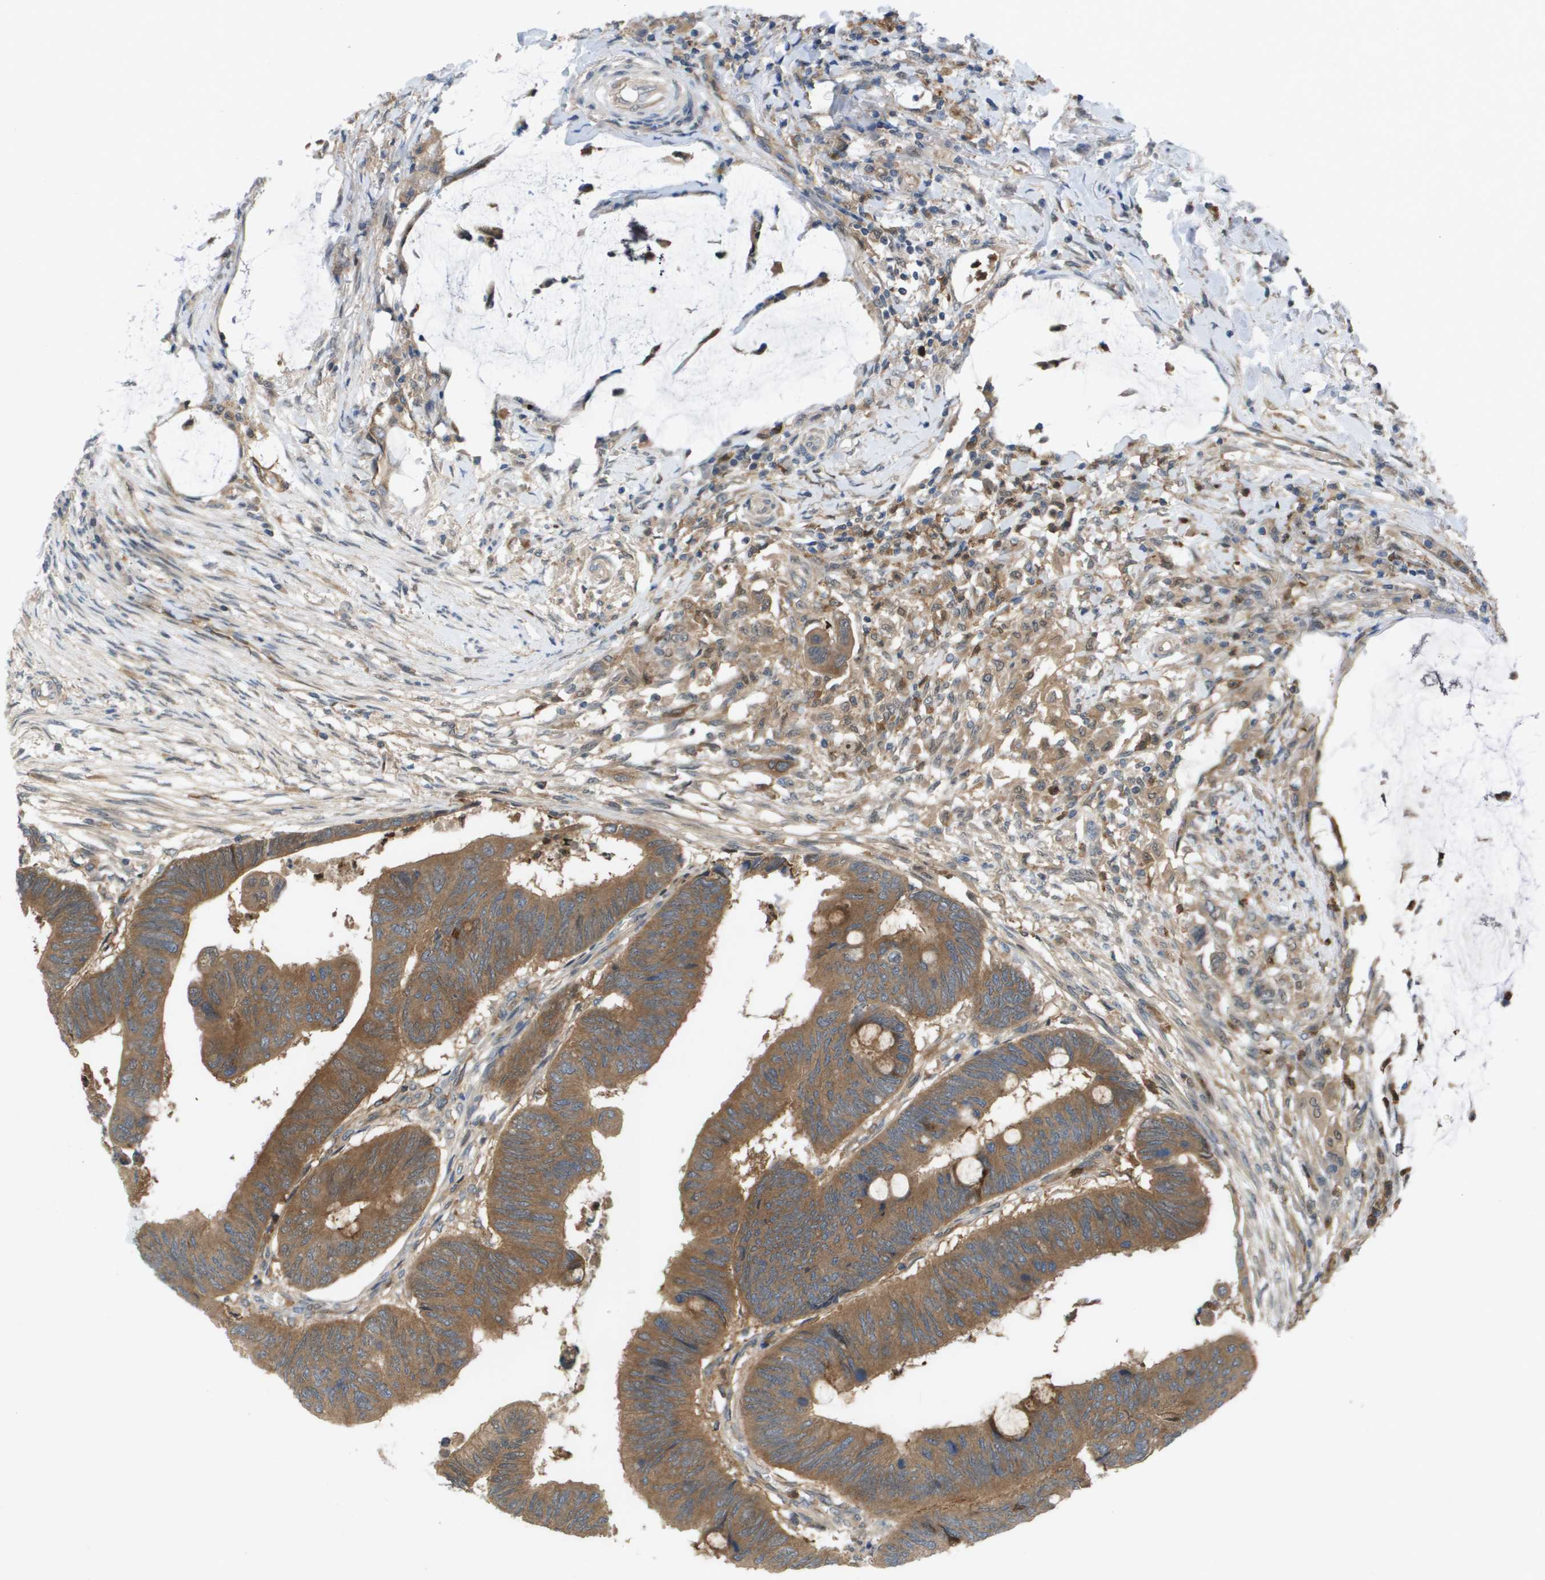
{"staining": {"intensity": "moderate", "quantity": ">75%", "location": "cytoplasmic/membranous"}, "tissue": "colorectal cancer", "cell_type": "Tumor cells", "image_type": "cancer", "snomed": [{"axis": "morphology", "description": "Normal tissue, NOS"}, {"axis": "morphology", "description": "Adenocarcinoma, NOS"}, {"axis": "topography", "description": "Rectum"}, {"axis": "topography", "description": "Peripheral nerve tissue"}], "caption": "A brown stain highlights moderate cytoplasmic/membranous positivity of a protein in human colorectal adenocarcinoma tumor cells. (IHC, brightfield microscopy, high magnification).", "gene": "PALD1", "patient": {"sex": "male", "age": 92}}